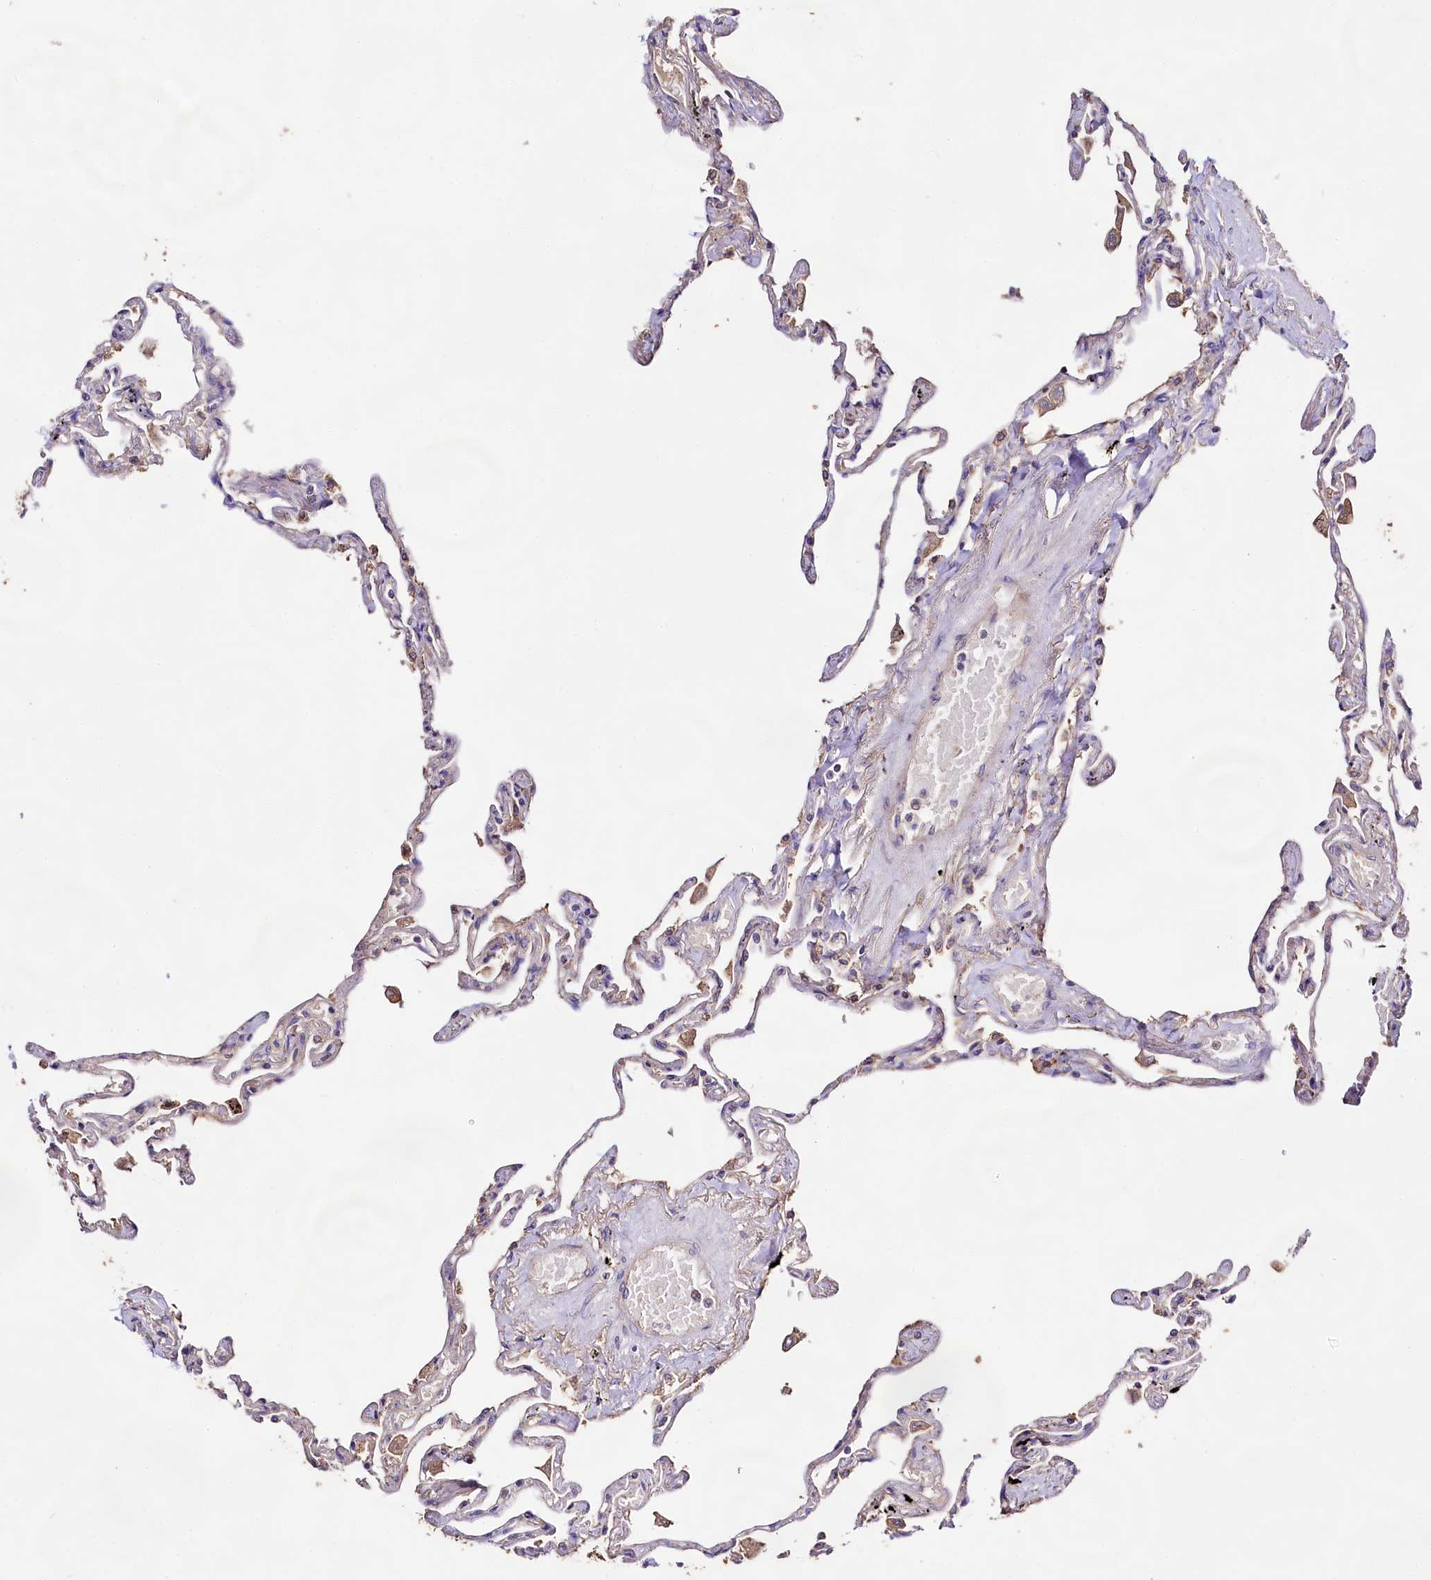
{"staining": {"intensity": "moderate", "quantity": "<25%", "location": "cytoplasmic/membranous"}, "tissue": "lung", "cell_type": "Alveolar cells", "image_type": "normal", "snomed": [{"axis": "morphology", "description": "Normal tissue, NOS"}, {"axis": "topography", "description": "Lung"}], "caption": "A brown stain highlights moderate cytoplasmic/membranous staining of a protein in alveolar cells of benign lung.", "gene": "DMXL2", "patient": {"sex": "female", "age": 67}}